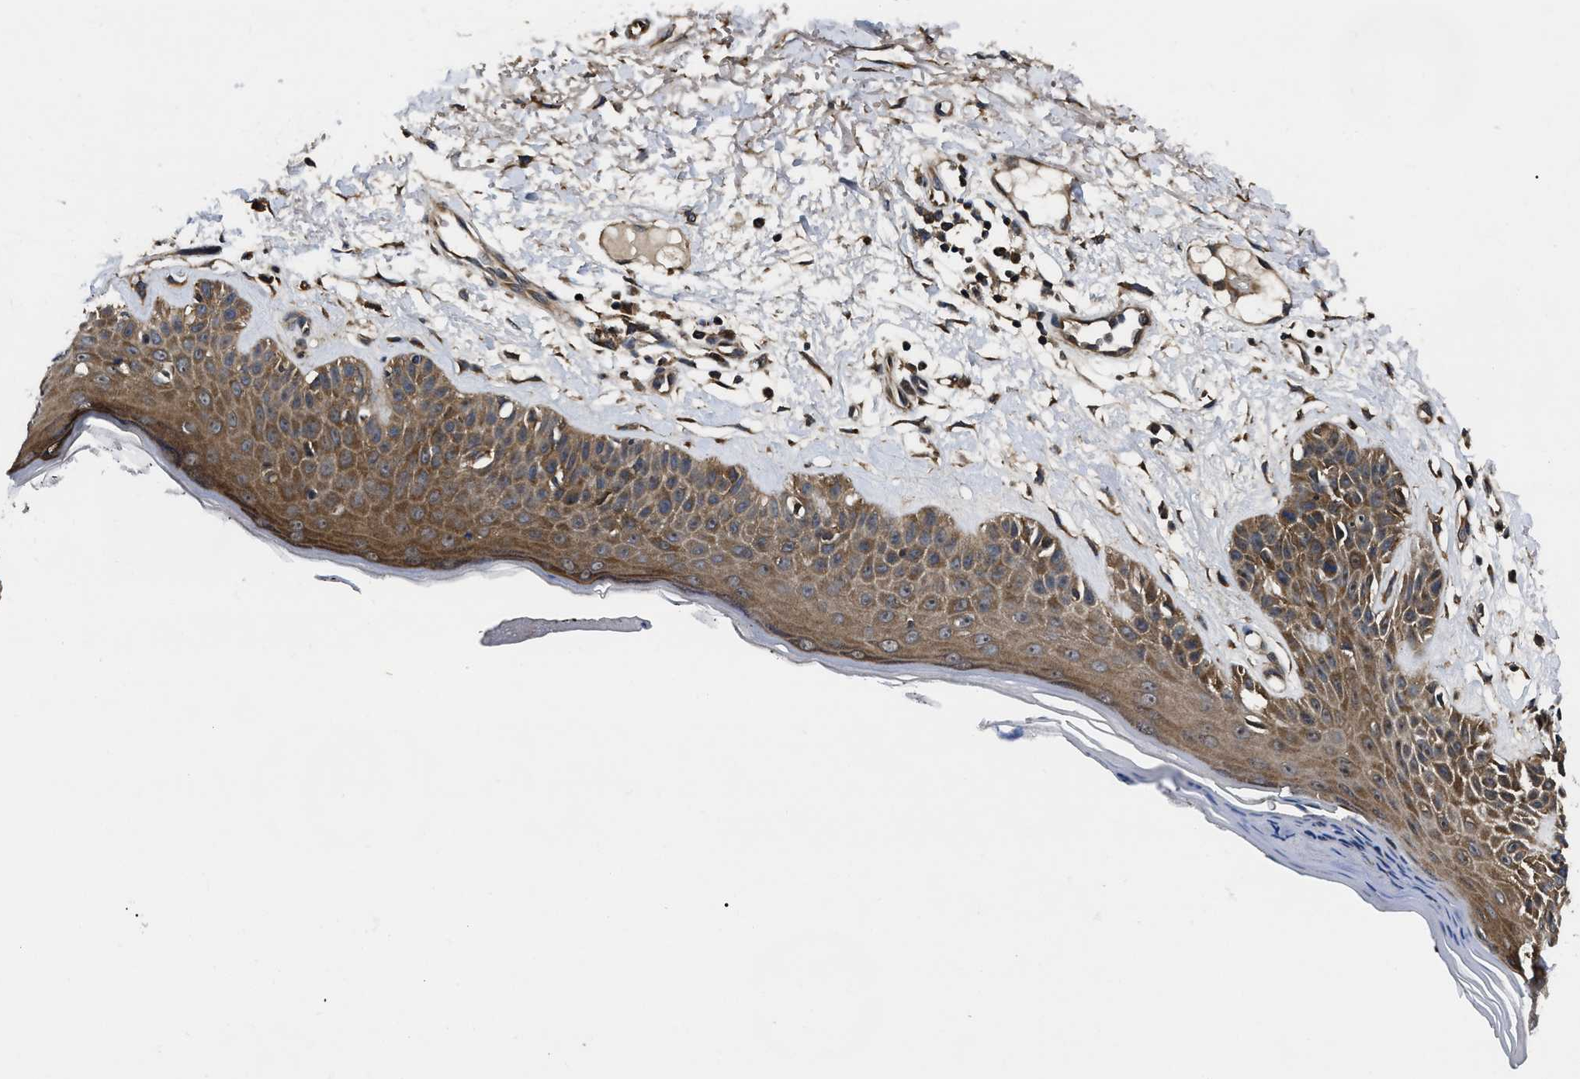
{"staining": {"intensity": "moderate", "quantity": ">75%", "location": "cytoplasmic/membranous"}, "tissue": "skin cancer", "cell_type": "Tumor cells", "image_type": "cancer", "snomed": [{"axis": "morphology", "description": "Normal tissue, NOS"}, {"axis": "morphology", "description": "Basal cell carcinoma"}, {"axis": "topography", "description": "Skin"}], "caption": "Approximately >75% of tumor cells in human skin cancer reveal moderate cytoplasmic/membranous protein expression as visualized by brown immunohistochemical staining.", "gene": "GET4", "patient": {"sex": "male", "age": 79}}